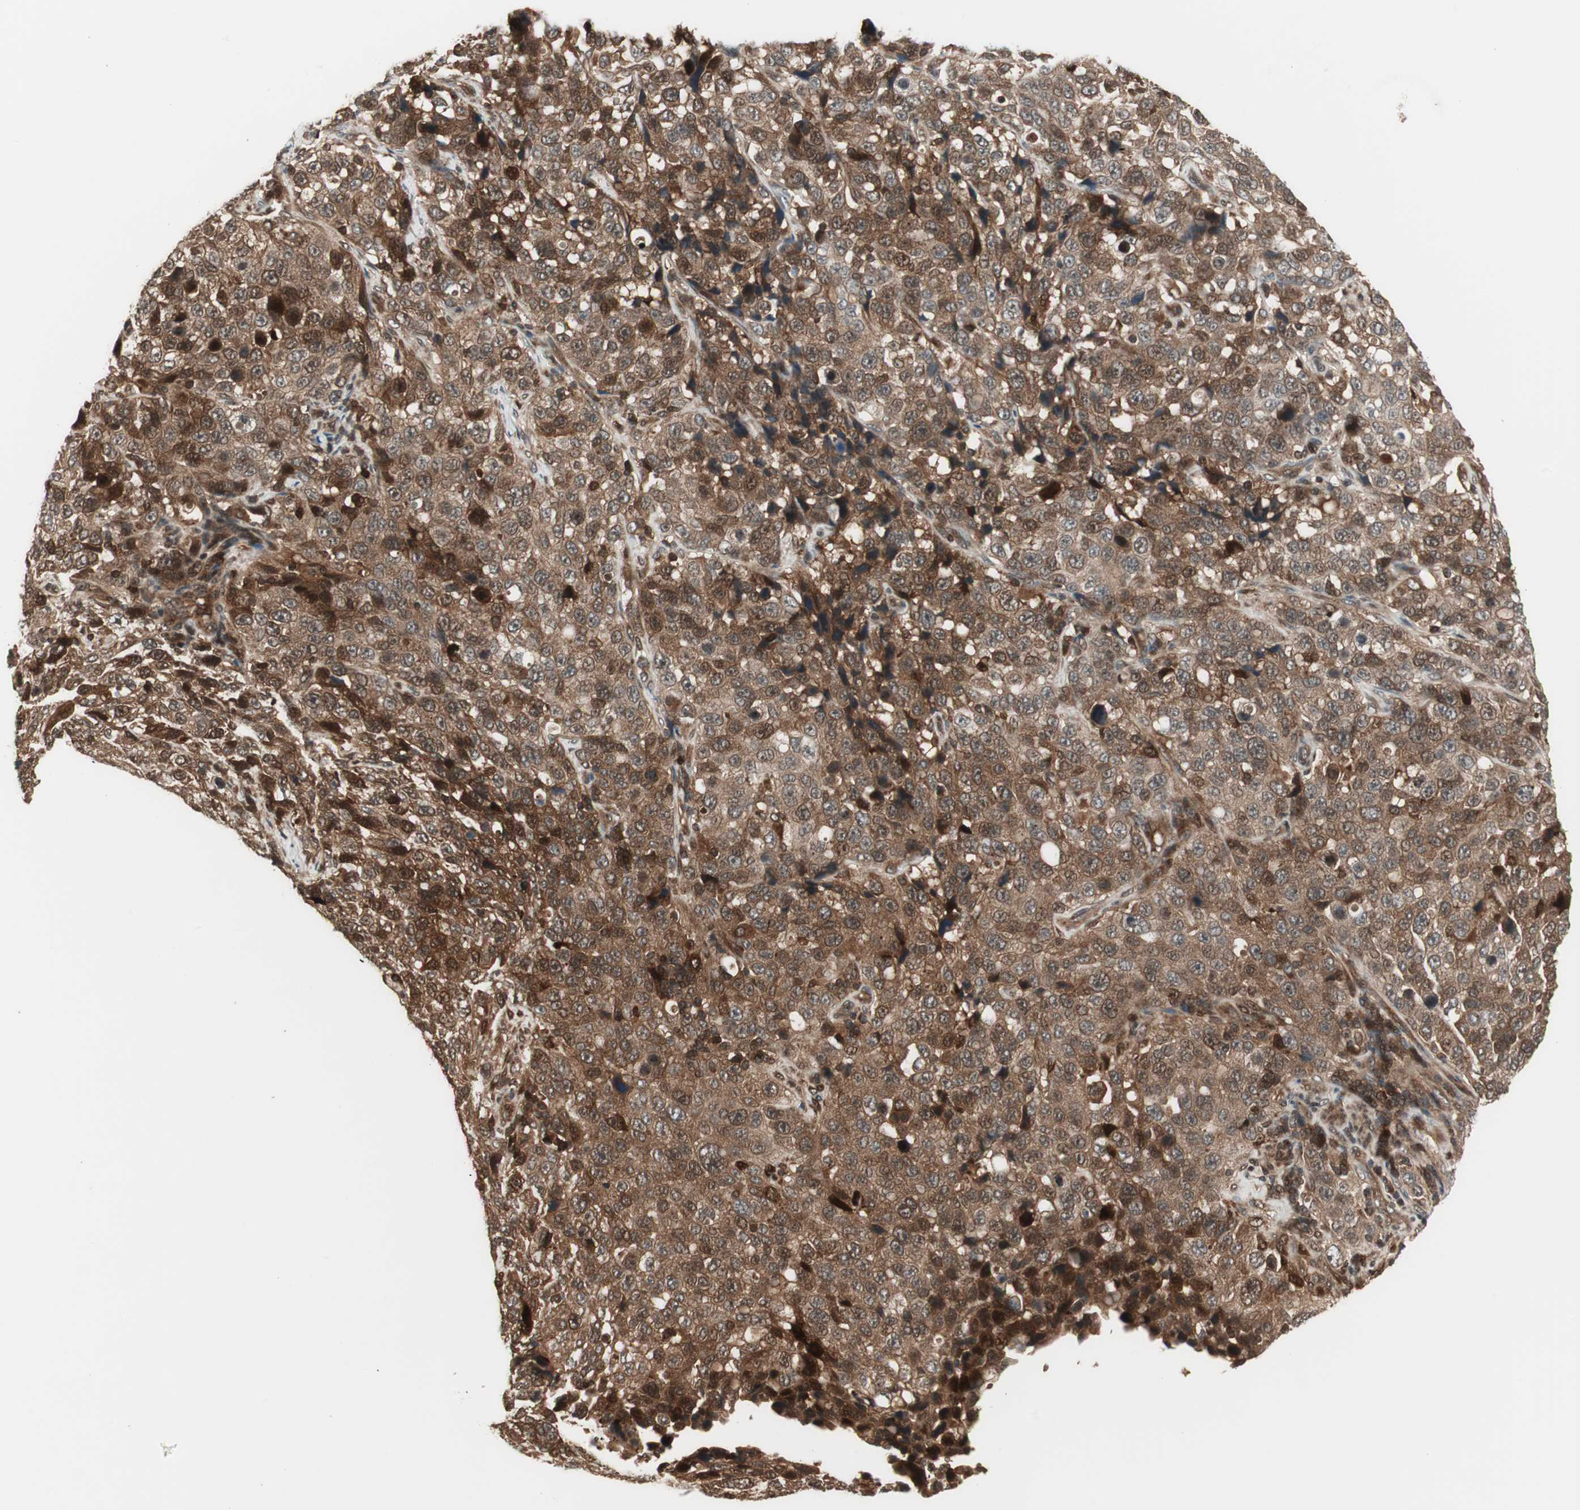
{"staining": {"intensity": "moderate", "quantity": ">75%", "location": "cytoplasmic/membranous,nuclear"}, "tissue": "stomach cancer", "cell_type": "Tumor cells", "image_type": "cancer", "snomed": [{"axis": "morphology", "description": "Normal tissue, NOS"}, {"axis": "morphology", "description": "Adenocarcinoma, NOS"}, {"axis": "topography", "description": "Stomach"}], "caption": "Protein analysis of stomach adenocarcinoma tissue reveals moderate cytoplasmic/membranous and nuclear positivity in approximately >75% of tumor cells.", "gene": "PRKG2", "patient": {"sex": "male", "age": 48}}